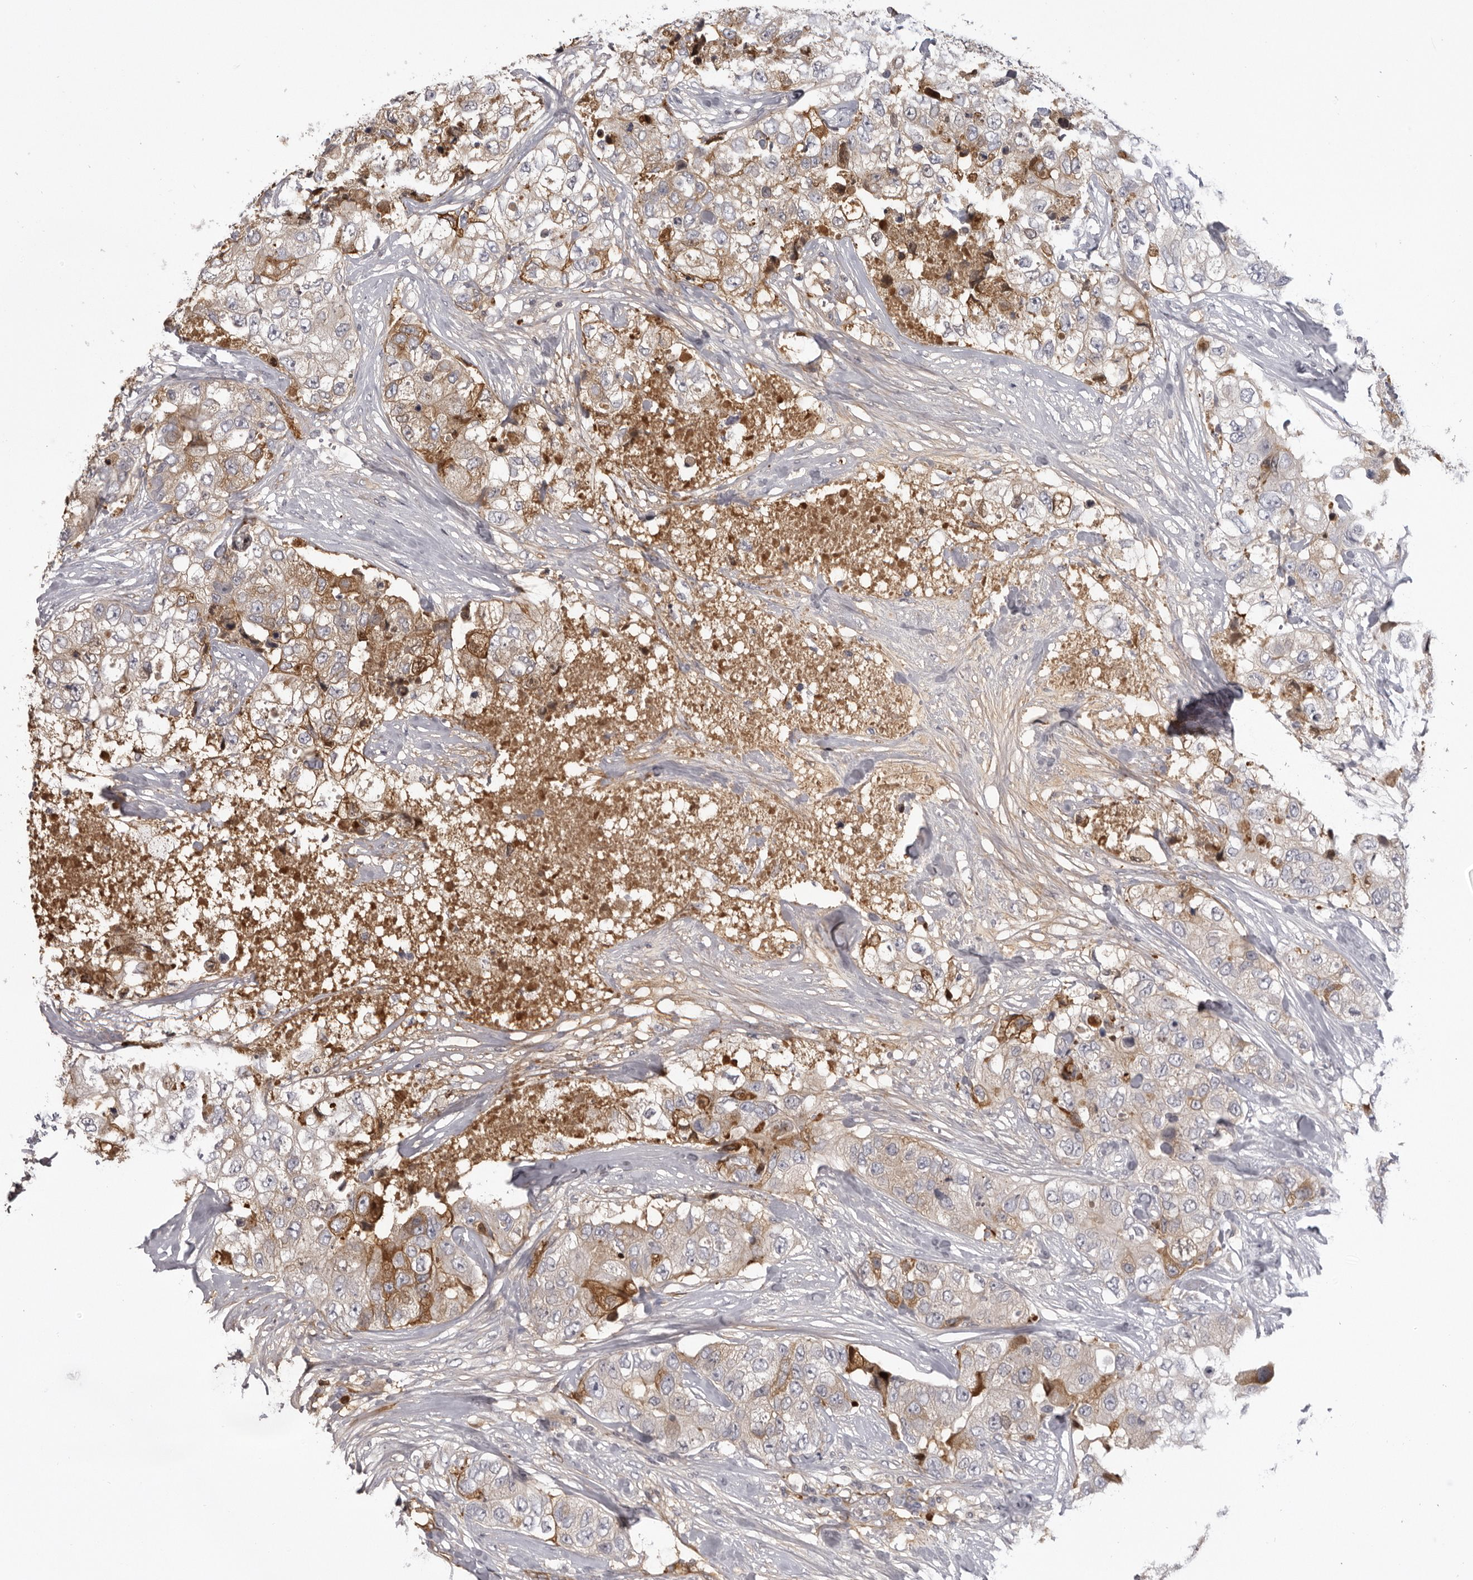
{"staining": {"intensity": "moderate", "quantity": "<25%", "location": "cytoplasmic/membranous"}, "tissue": "breast cancer", "cell_type": "Tumor cells", "image_type": "cancer", "snomed": [{"axis": "morphology", "description": "Duct carcinoma"}, {"axis": "topography", "description": "Breast"}], "caption": "Immunohistochemistry (IHC) image of breast cancer stained for a protein (brown), which shows low levels of moderate cytoplasmic/membranous expression in about <25% of tumor cells.", "gene": "PLEKHF2", "patient": {"sex": "female", "age": 62}}